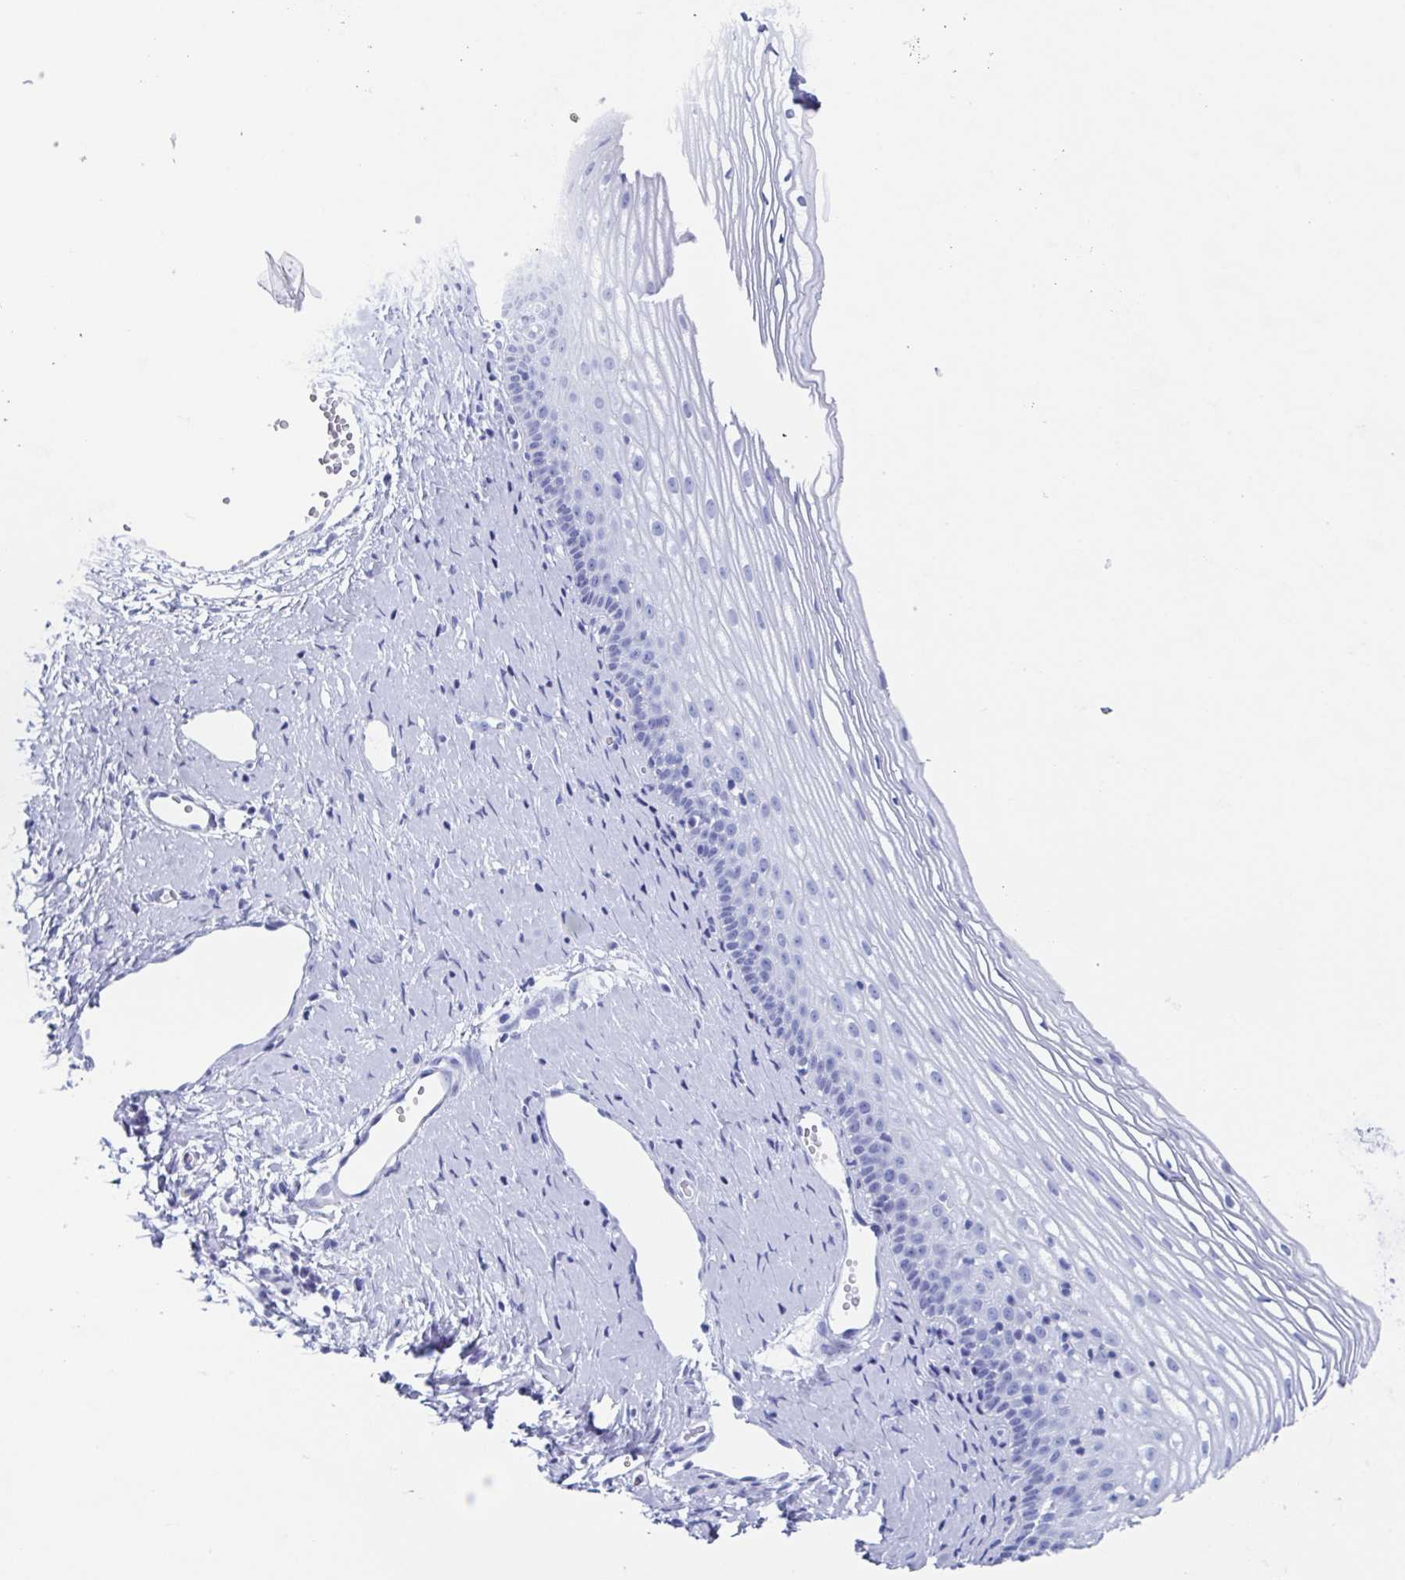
{"staining": {"intensity": "negative", "quantity": "none", "location": "none"}, "tissue": "cervix", "cell_type": "Glandular cells", "image_type": "normal", "snomed": [{"axis": "morphology", "description": "Normal tissue, NOS"}, {"axis": "topography", "description": "Cervix"}], "caption": "The histopathology image displays no staining of glandular cells in benign cervix.", "gene": "ZFP64", "patient": {"sex": "female", "age": 40}}